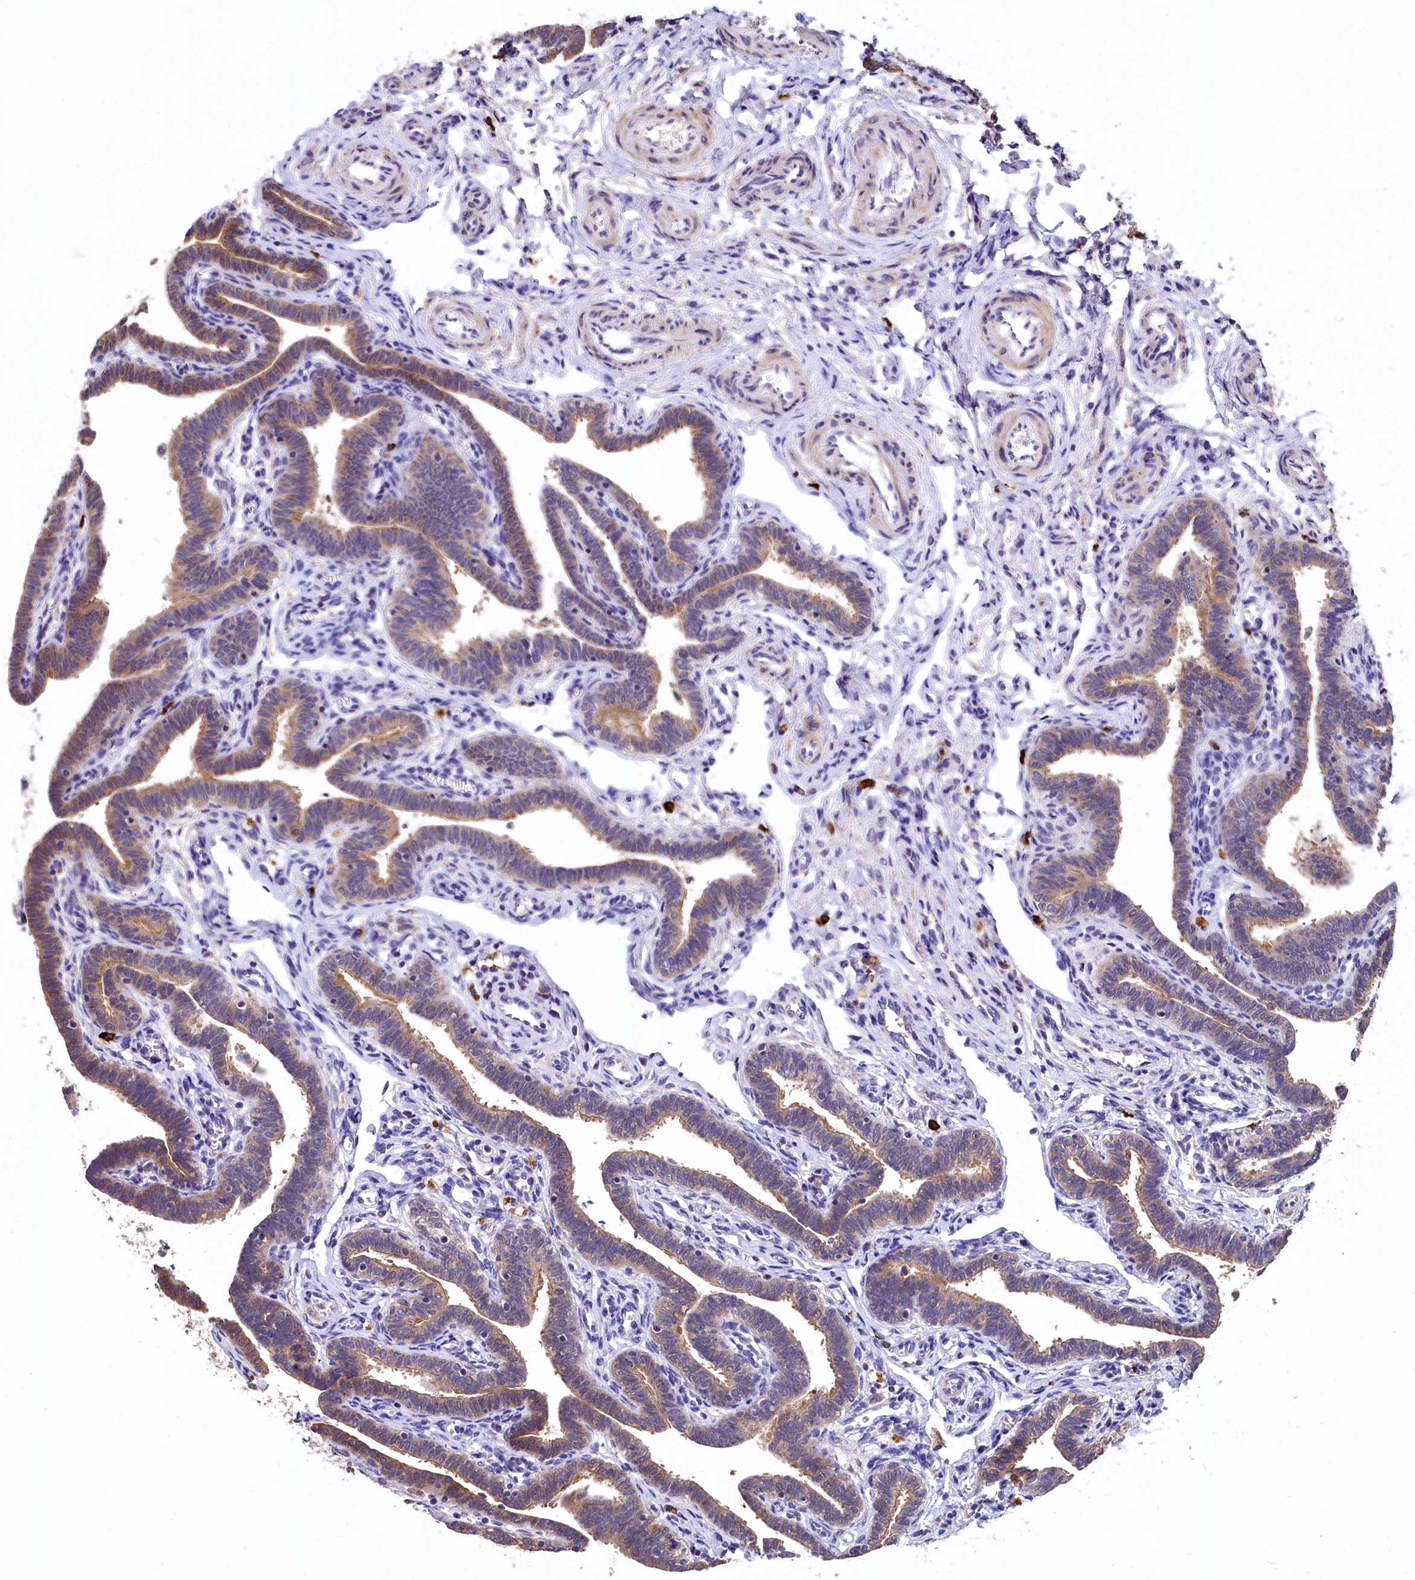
{"staining": {"intensity": "moderate", "quantity": ">75%", "location": "cytoplasmic/membranous"}, "tissue": "fallopian tube", "cell_type": "Glandular cells", "image_type": "normal", "snomed": [{"axis": "morphology", "description": "Normal tissue, NOS"}, {"axis": "topography", "description": "Fallopian tube"}], "caption": "IHC (DAB) staining of benign human fallopian tube shows moderate cytoplasmic/membranous protein staining in approximately >75% of glandular cells.", "gene": "EPS8L2", "patient": {"sex": "female", "age": 36}}